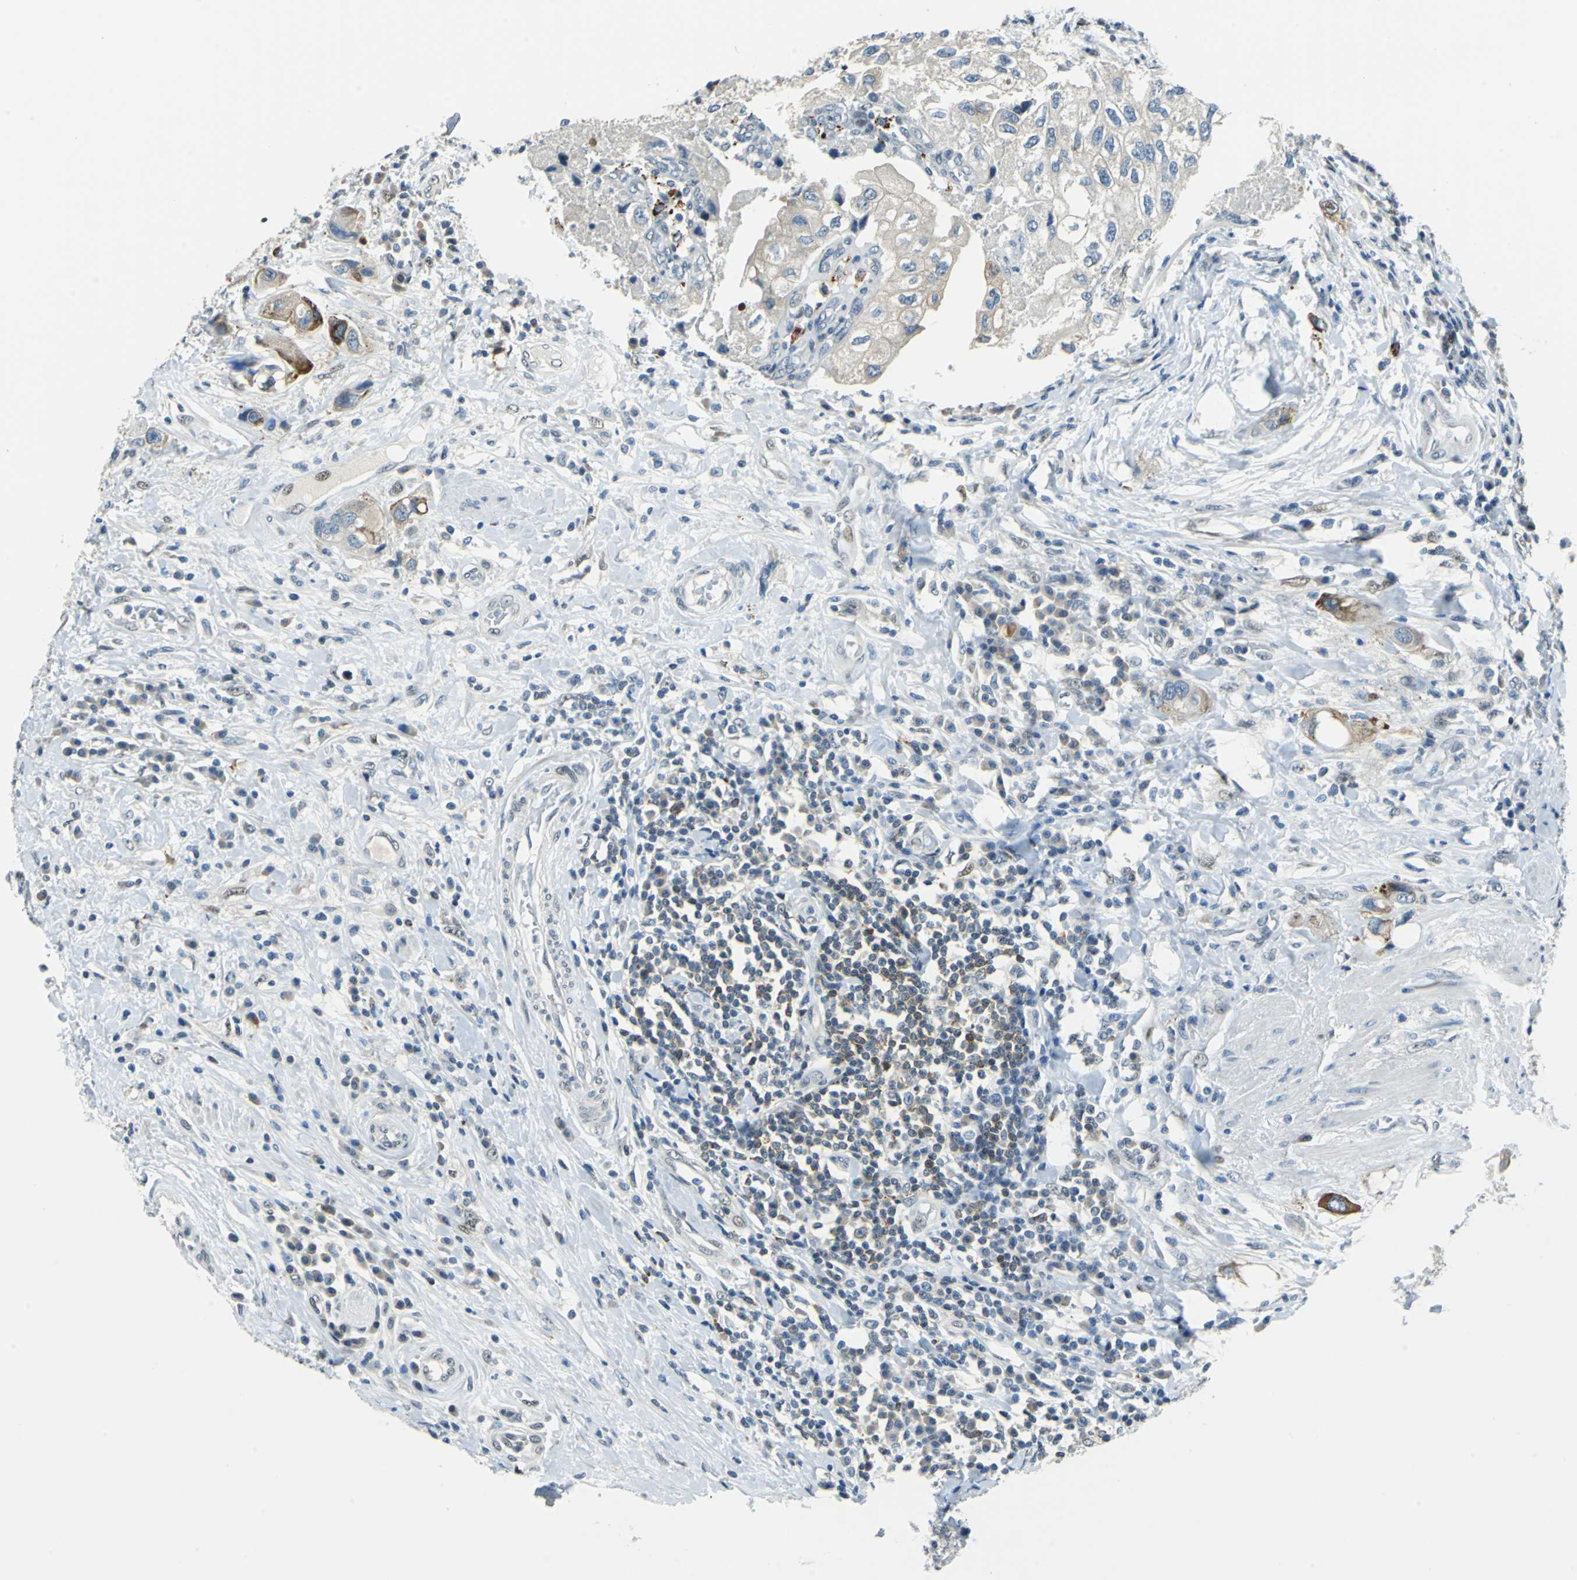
{"staining": {"intensity": "weak", "quantity": "<25%", "location": "cytoplasmic/membranous"}, "tissue": "urothelial cancer", "cell_type": "Tumor cells", "image_type": "cancer", "snomed": [{"axis": "morphology", "description": "Urothelial carcinoma, High grade"}, {"axis": "topography", "description": "Urinary bladder"}], "caption": "Urothelial cancer was stained to show a protein in brown. There is no significant positivity in tumor cells. The staining was performed using DAB to visualize the protein expression in brown, while the nuclei were stained in blue with hematoxylin (Magnification: 20x).", "gene": "HCFC2", "patient": {"sex": "female", "age": 64}}